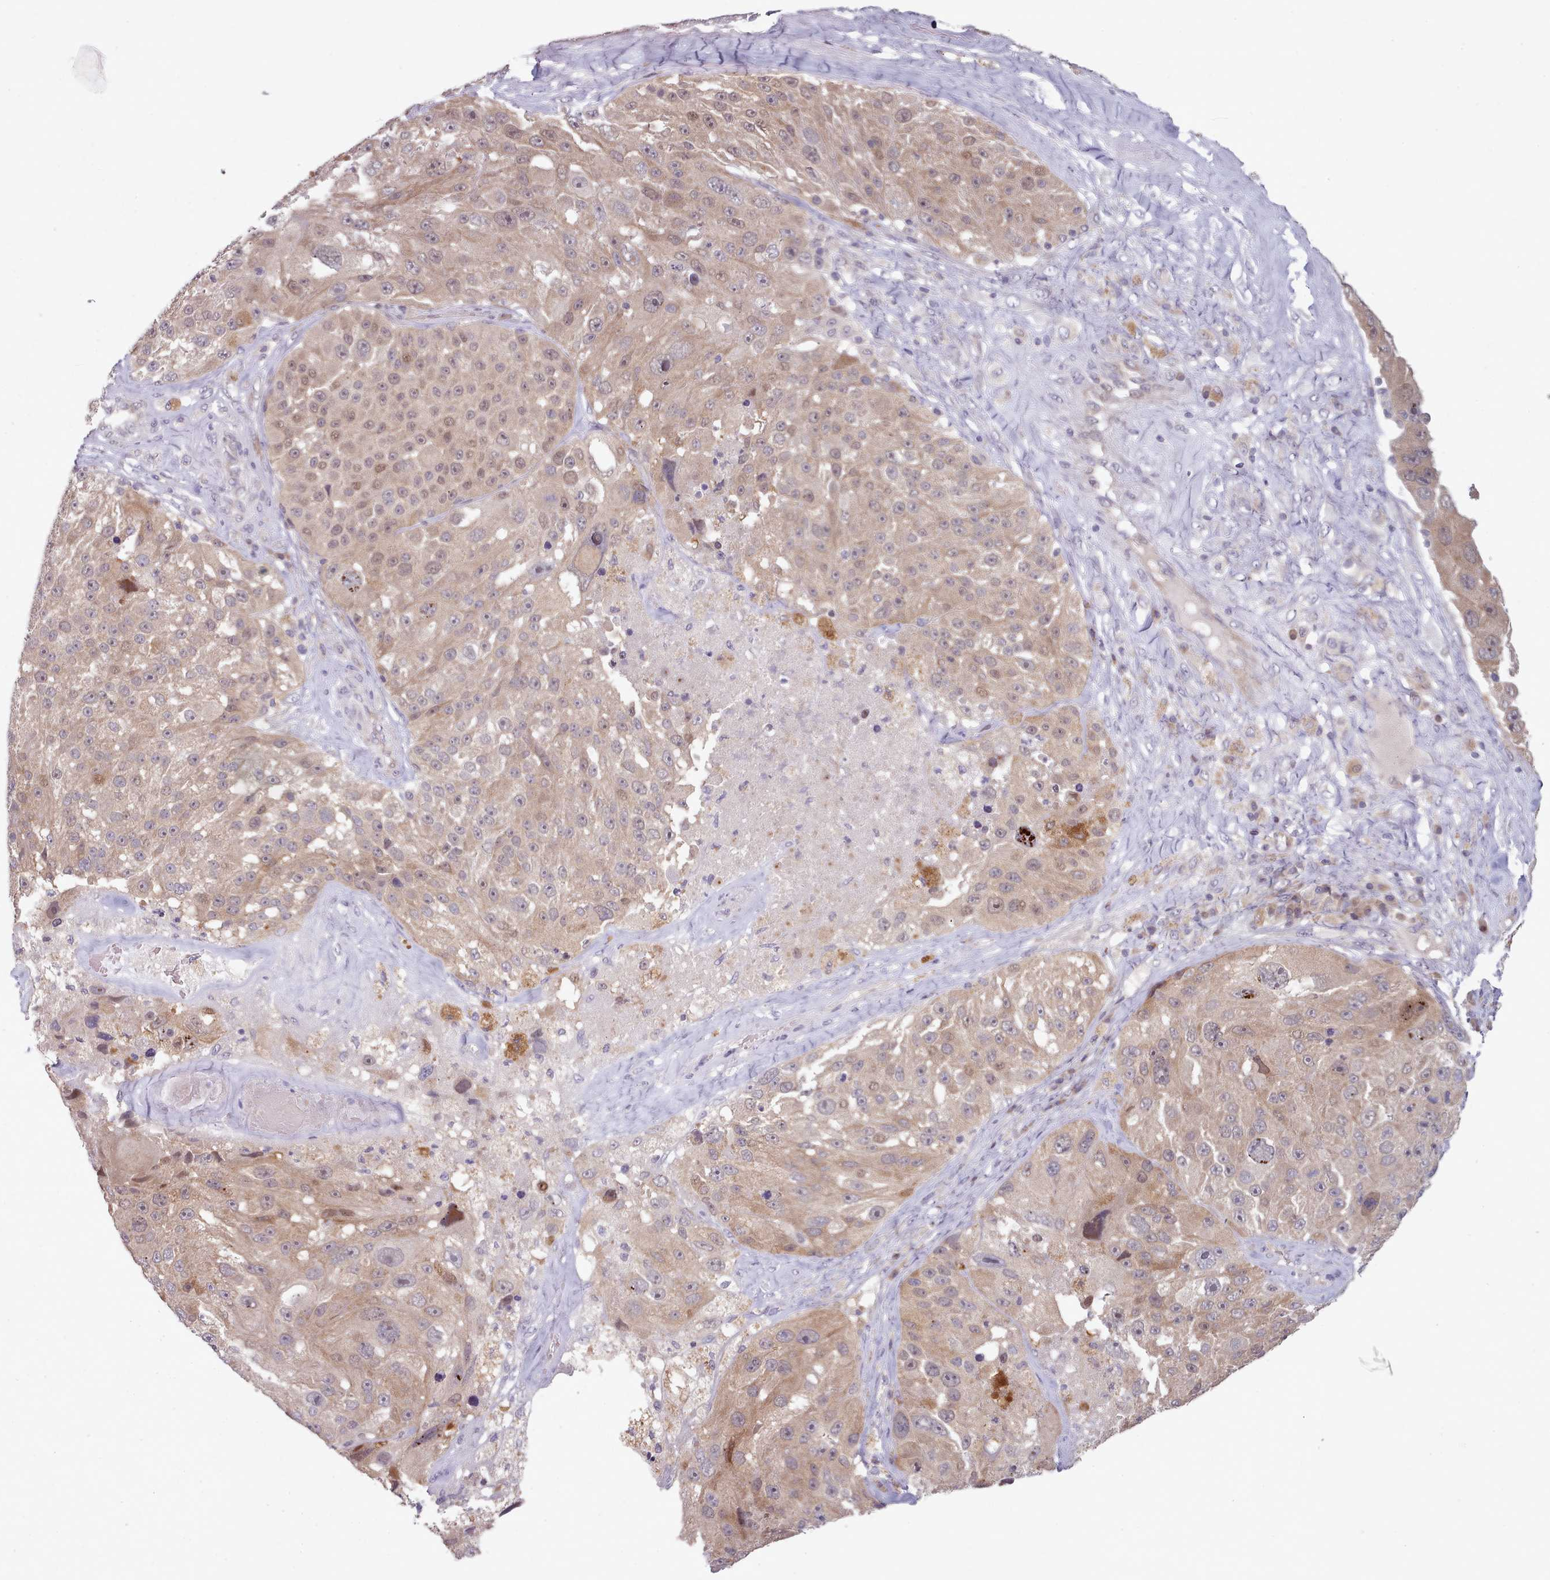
{"staining": {"intensity": "weak", "quantity": "25%-75%", "location": "cytoplasmic/membranous,nuclear"}, "tissue": "melanoma", "cell_type": "Tumor cells", "image_type": "cancer", "snomed": [{"axis": "morphology", "description": "Malignant melanoma, Metastatic site"}, {"axis": "topography", "description": "Lymph node"}], "caption": "Protein expression analysis of melanoma demonstrates weak cytoplasmic/membranous and nuclear staining in approximately 25%-75% of tumor cells.", "gene": "CLNS1A", "patient": {"sex": "male", "age": 62}}